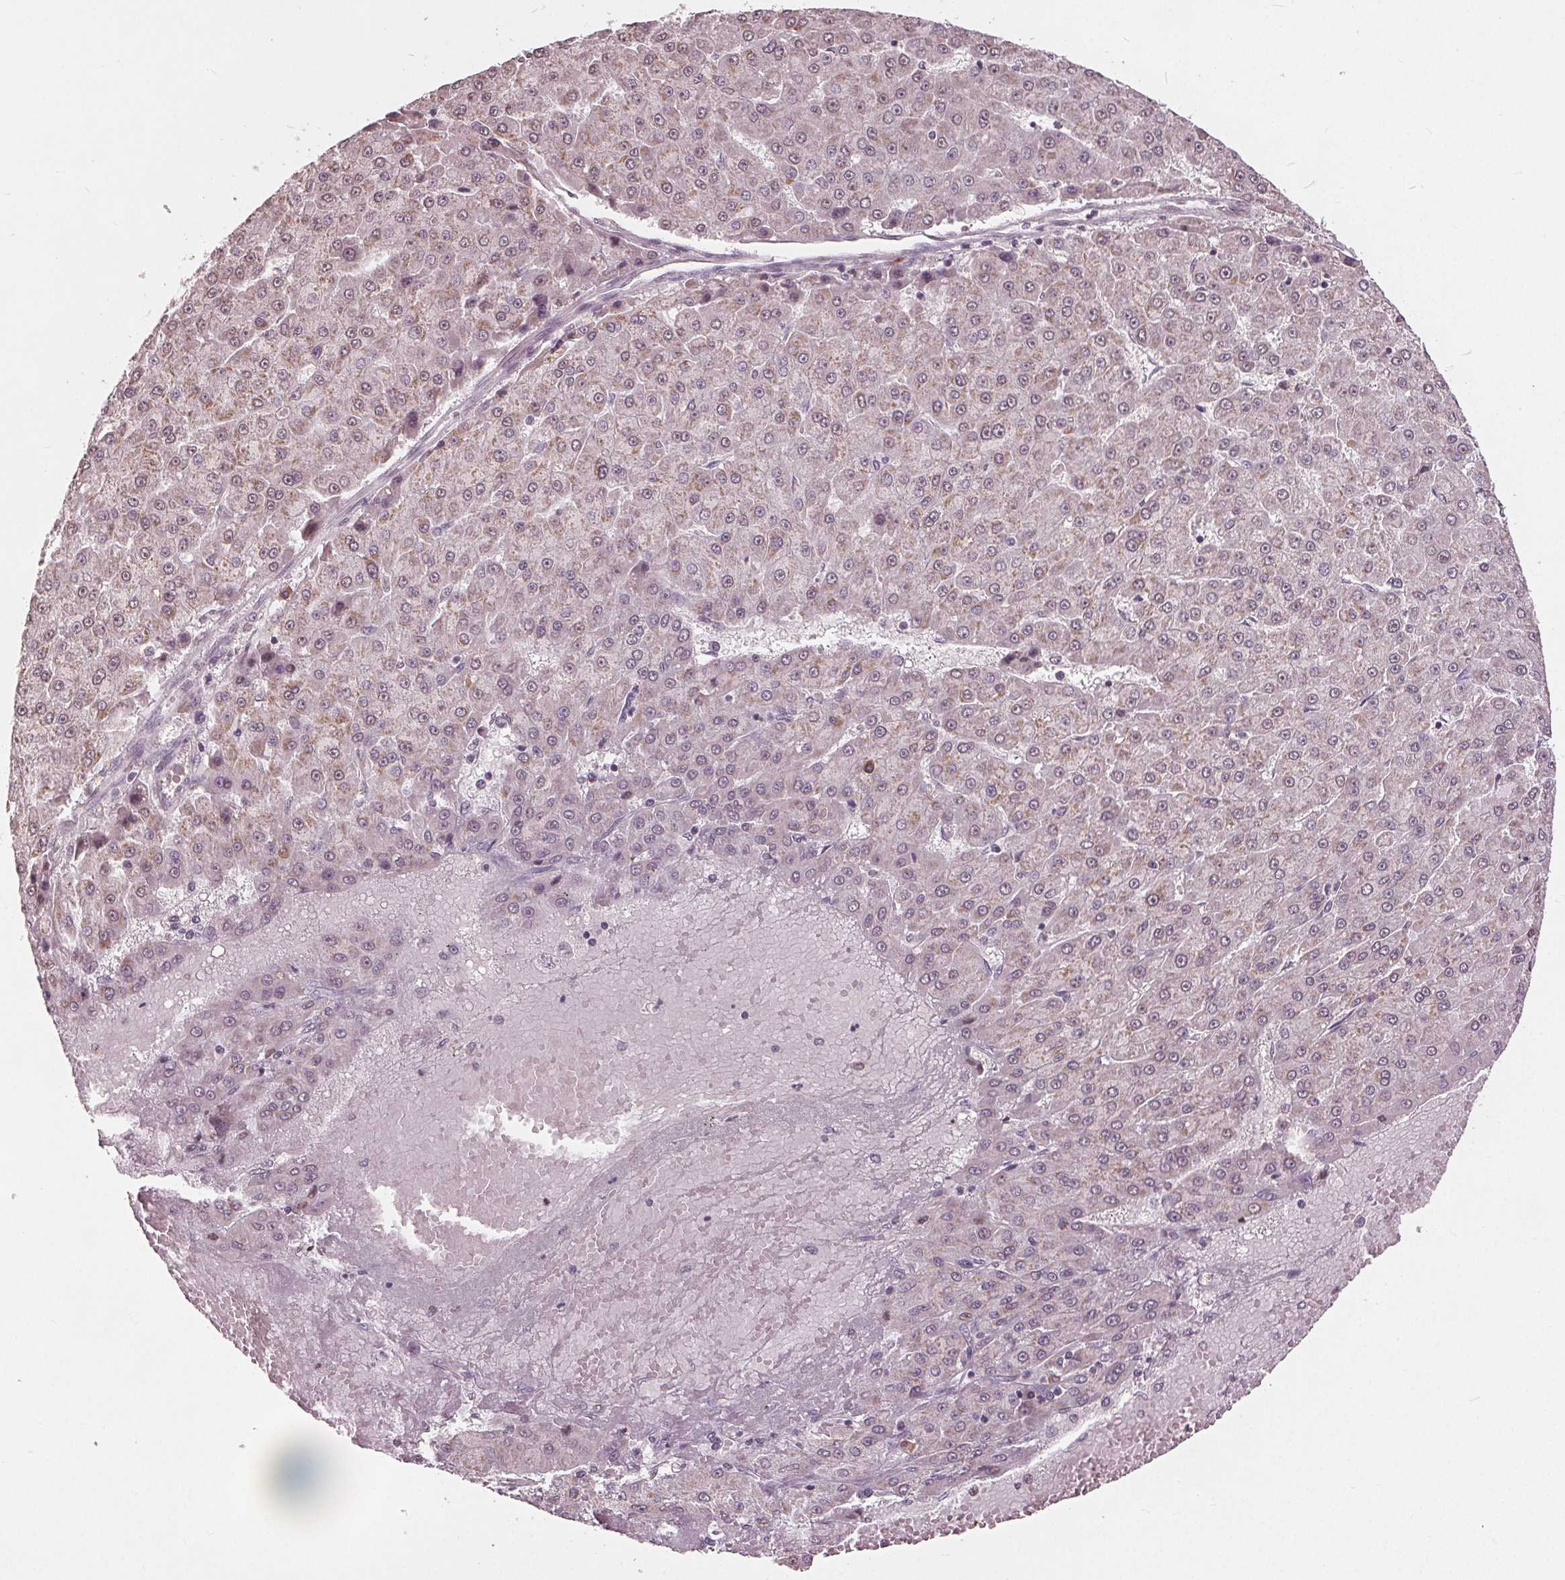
{"staining": {"intensity": "negative", "quantity": "none", "location": "none"}, "tissue": "liver cancer", "cell_type": "Tumor cells", "image_type": "cancer", "snomed": [{"axis": "morphology", "description": "Carcinoma, Hepatocellular, NOS"}, {"axis": "topography", "description": "Liver"}], "caption": "There is no significant staining in tumor cells of liver hepatocellular carcinoma.", "gene": "CXCL16", "patient": {"sex": "male", "age": 78}}